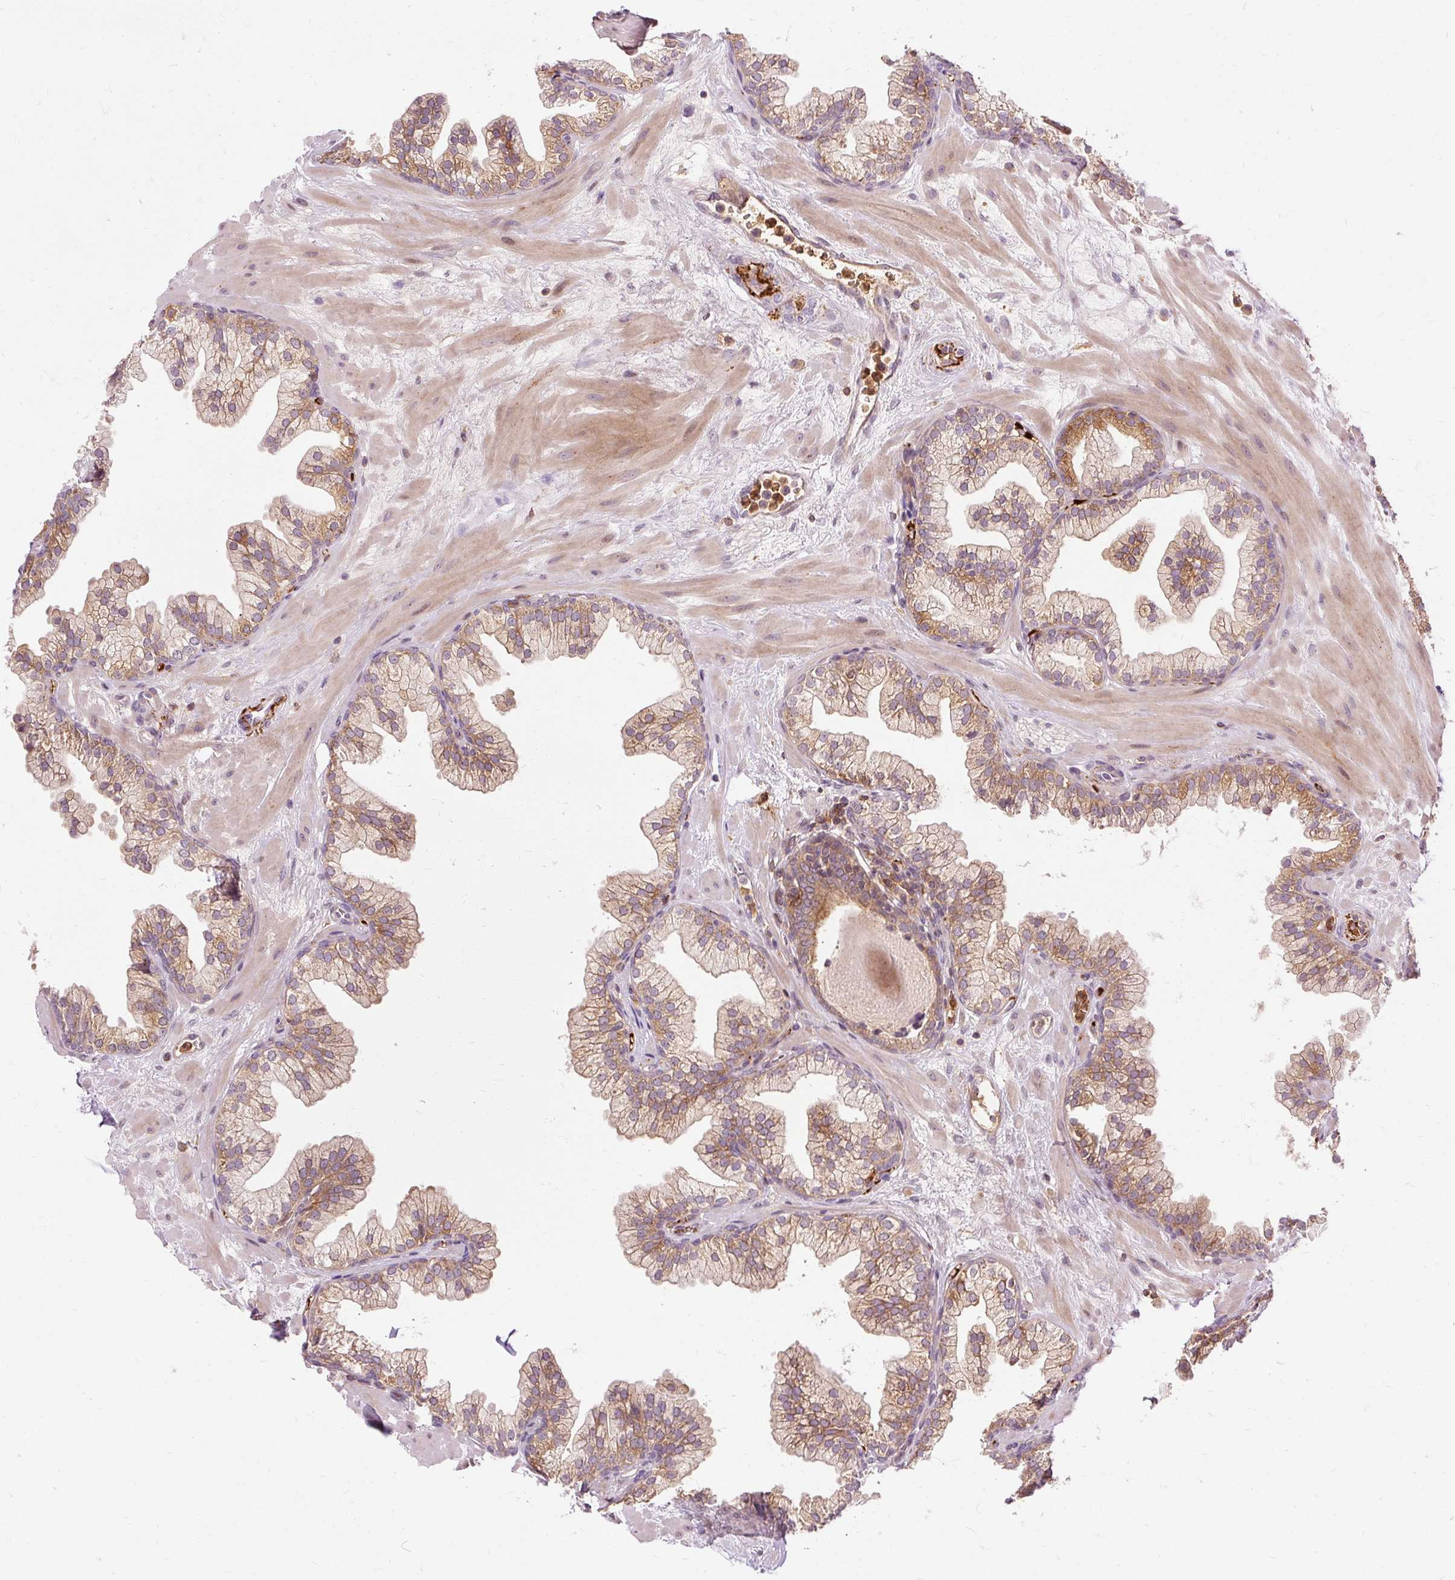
{"staining": {"intensity": "moderate", "quantity": "25%-75%", "location": "cytoplasmic/membranous"}, "tissue": "prostate", "cell_type": "Glandular cells", "image_type": "normal", "snomed": [{"axis": "morphology", "description": "Normal tissue, NOS"}, {"axis": "topography", "description": "Prostate"}, {"axis": "topography", "description": "Peripheral nerve tissue"}], "caption": "Immunohistochemical staining of normal prostate displays medium levels of moderate cytoplasmic/membranous positivity in about 25%-75% of glandular cells. Nuclei are stained in blue.", "gene": "CEBPZ", "patient": {"sex": "male", "age": 61}}